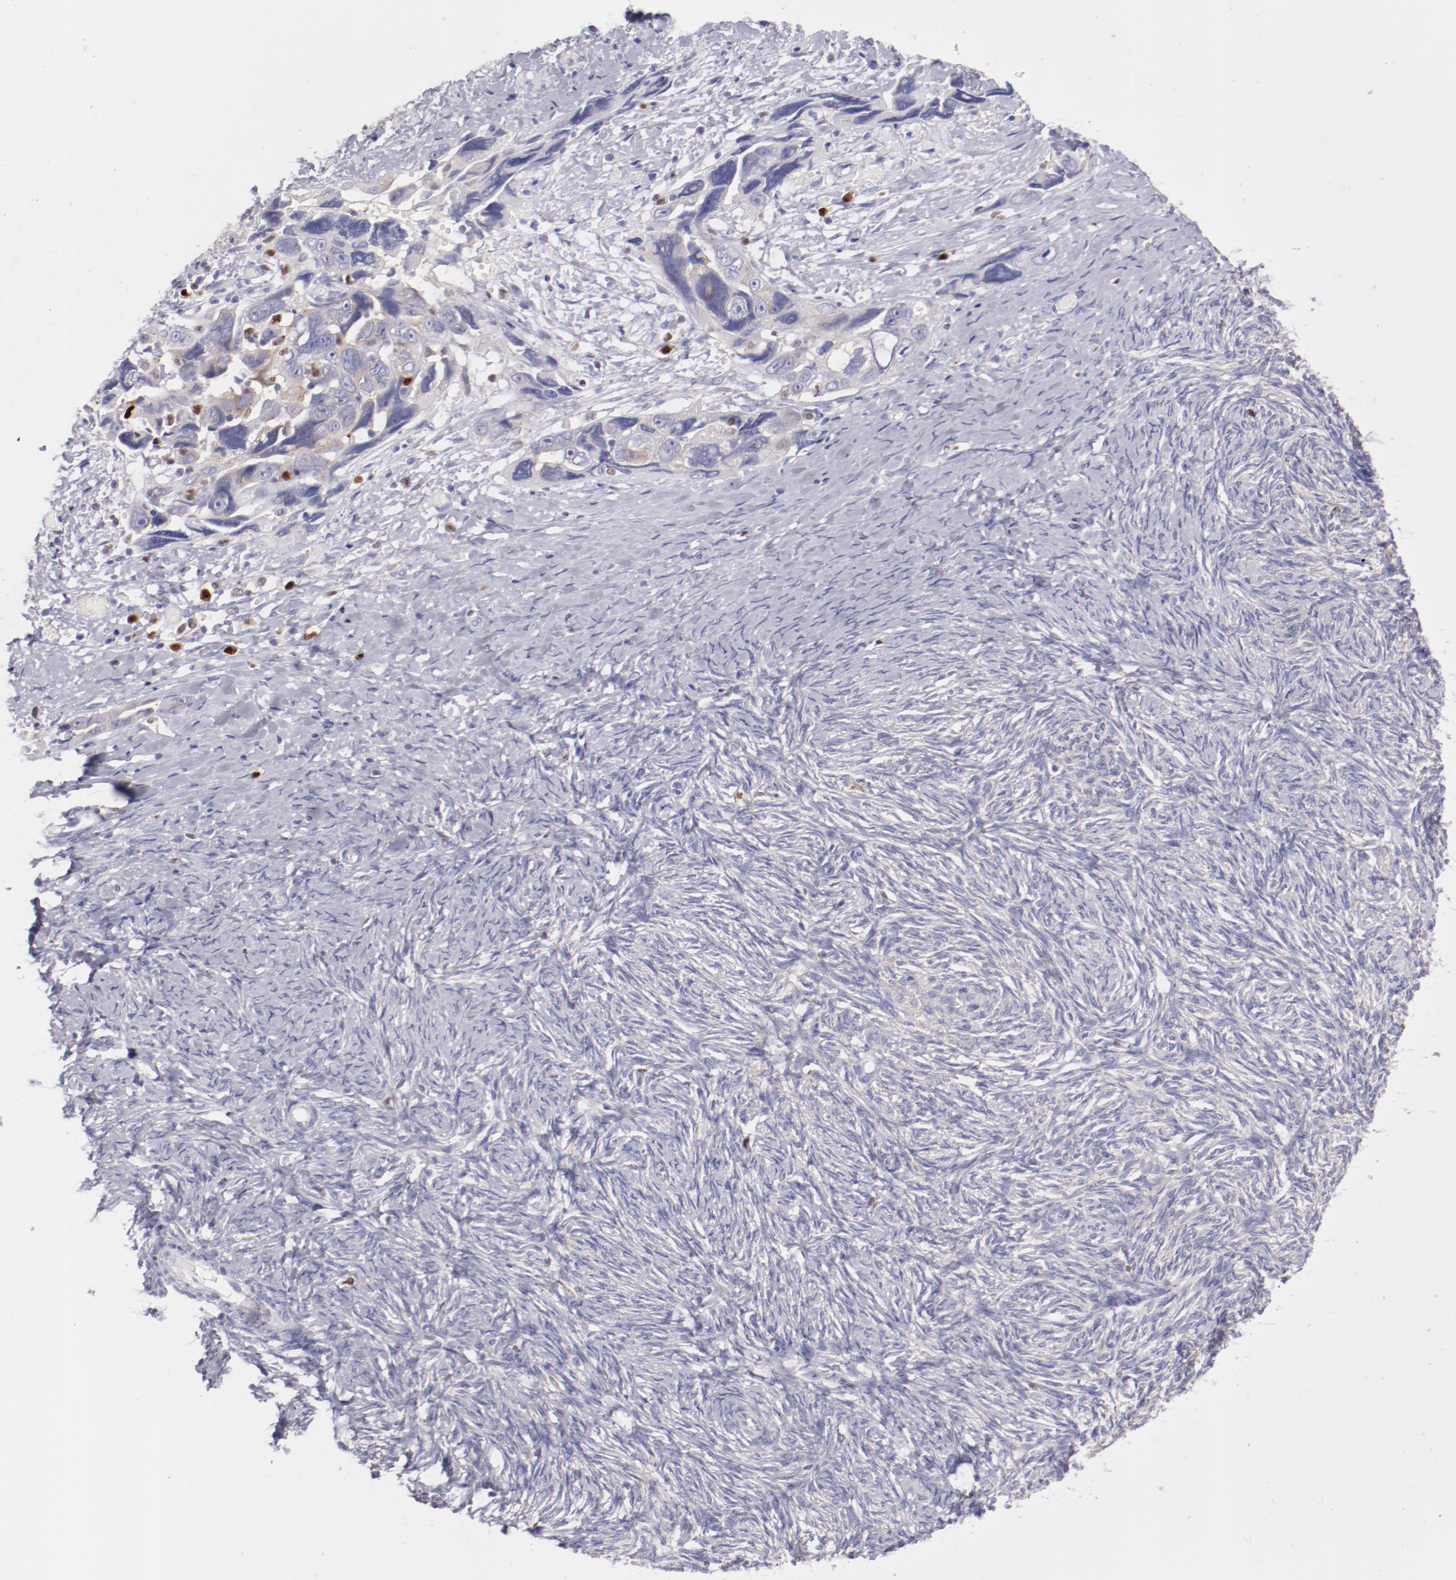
{"staining": {"intensity": "negative", "quantity": "none", "location": "none"}, "tissue": "ovarian cancer", "cell_type": "Tumor cells", "image_type": "cancer", "snomed": [{"axis": "morphology", "description": "Normal tissue, NOS"}, {"axis": "morphology", "description": "Cystadenocarcinoma, serous, NOS"}, {"axis": "topography", "description": "Ovary"}], "caption": "IHC histopathology image of ovarian cancer stained for a protein (brown), which shows no positivity in tumor cells.", "gene": "IRF8", "patient": {"sex": "female", "age": 62}}